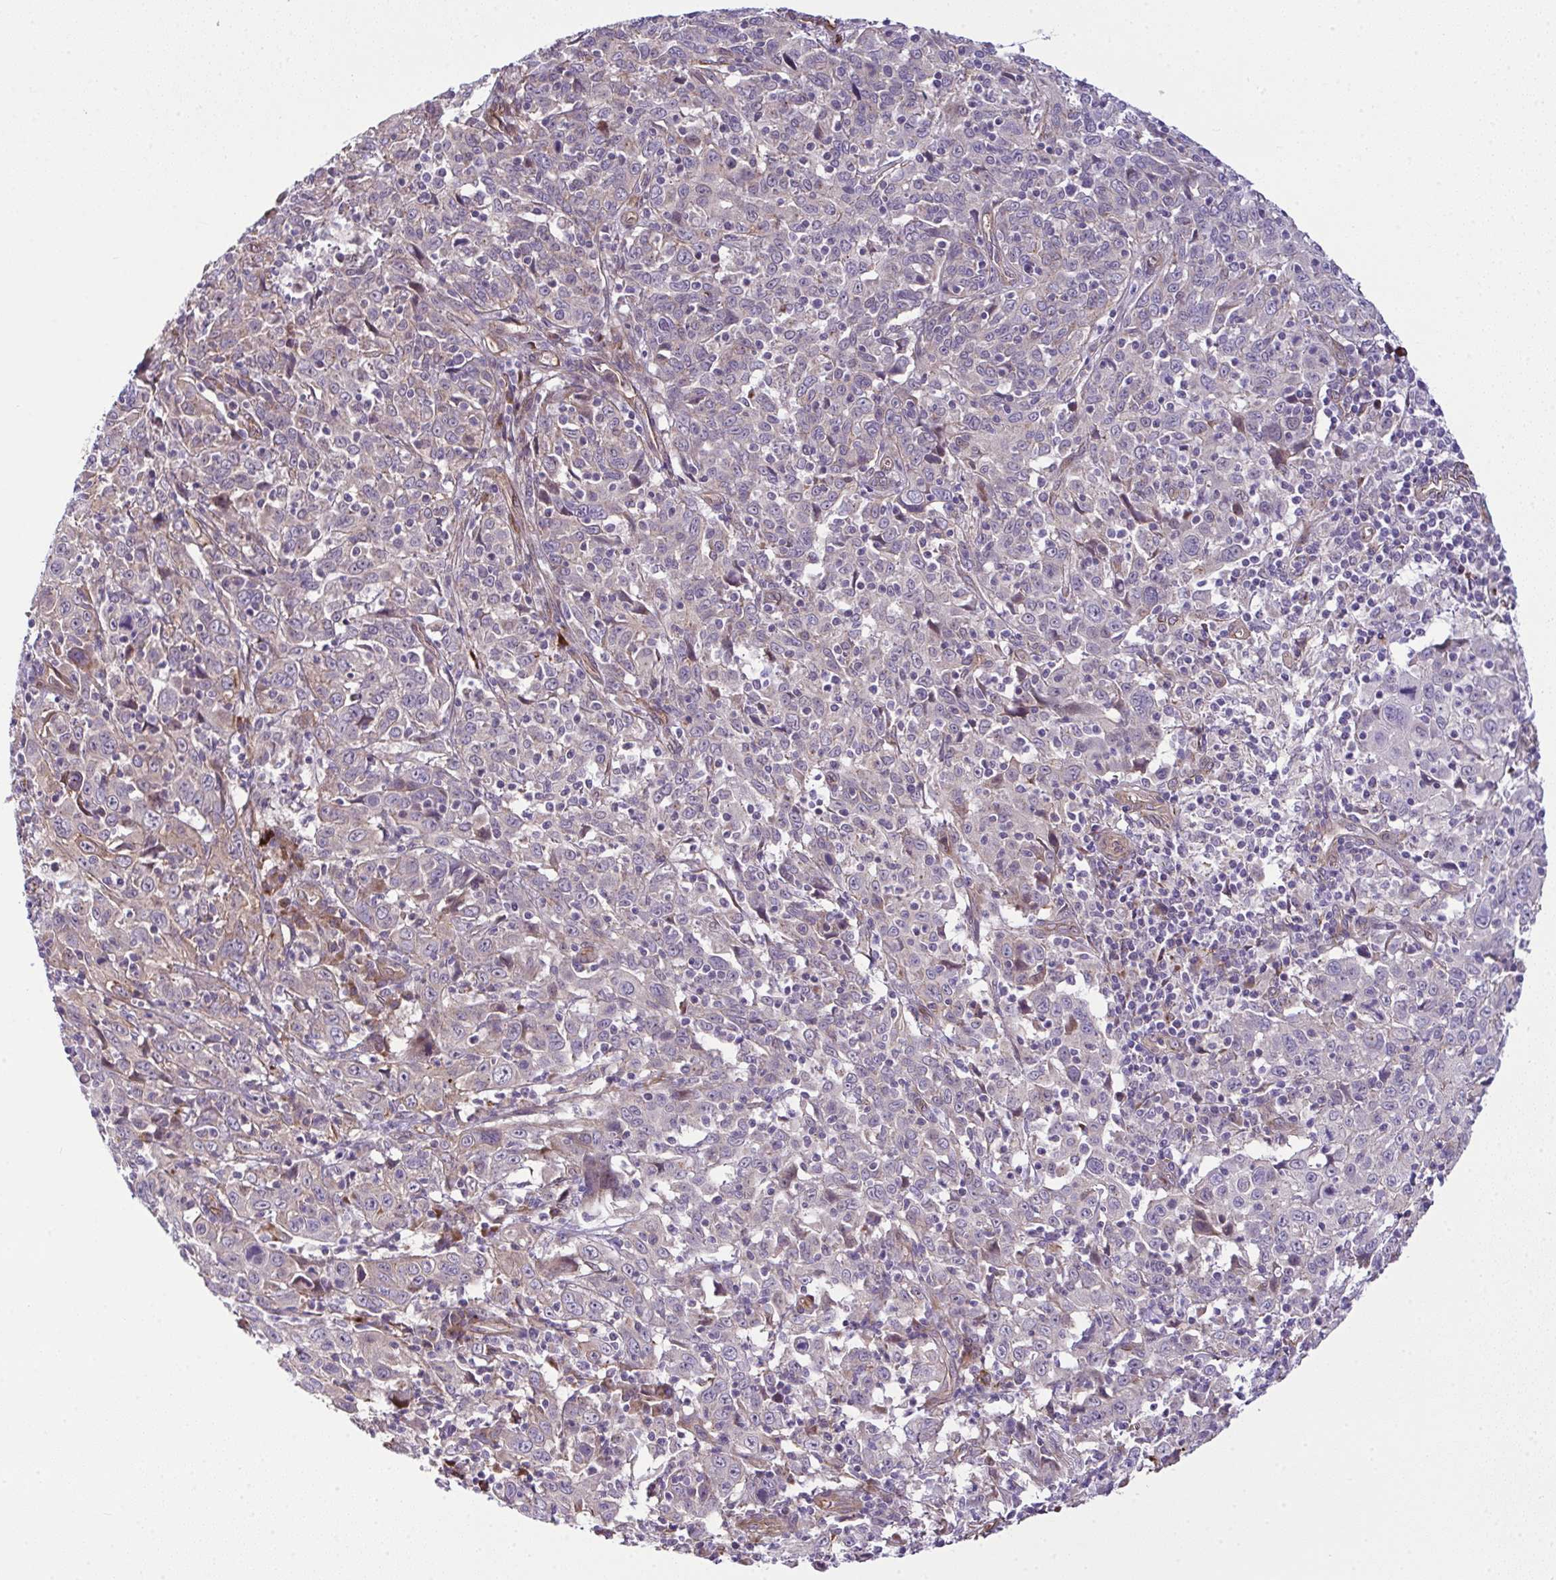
{"staining": {"intensity": "negative", "quantity": "none", "location": "none"}, "tissue": "cervical cancer", "cell_type": "Tumor cells", "image_type": "cancer", "snomed": [{"axis": "morphology", "description": "Squamous cell carcinoma, NOS"}, {"axis": "topography", "description": "Cervix"}], "caption": "DAB (3,3'-diaminobenzidine) immunohistochemical staining of cervical cancer shows no significant expression in tumor cells.", "gene": "RSKR", "patient": {"sex": "female", "age": 46}}